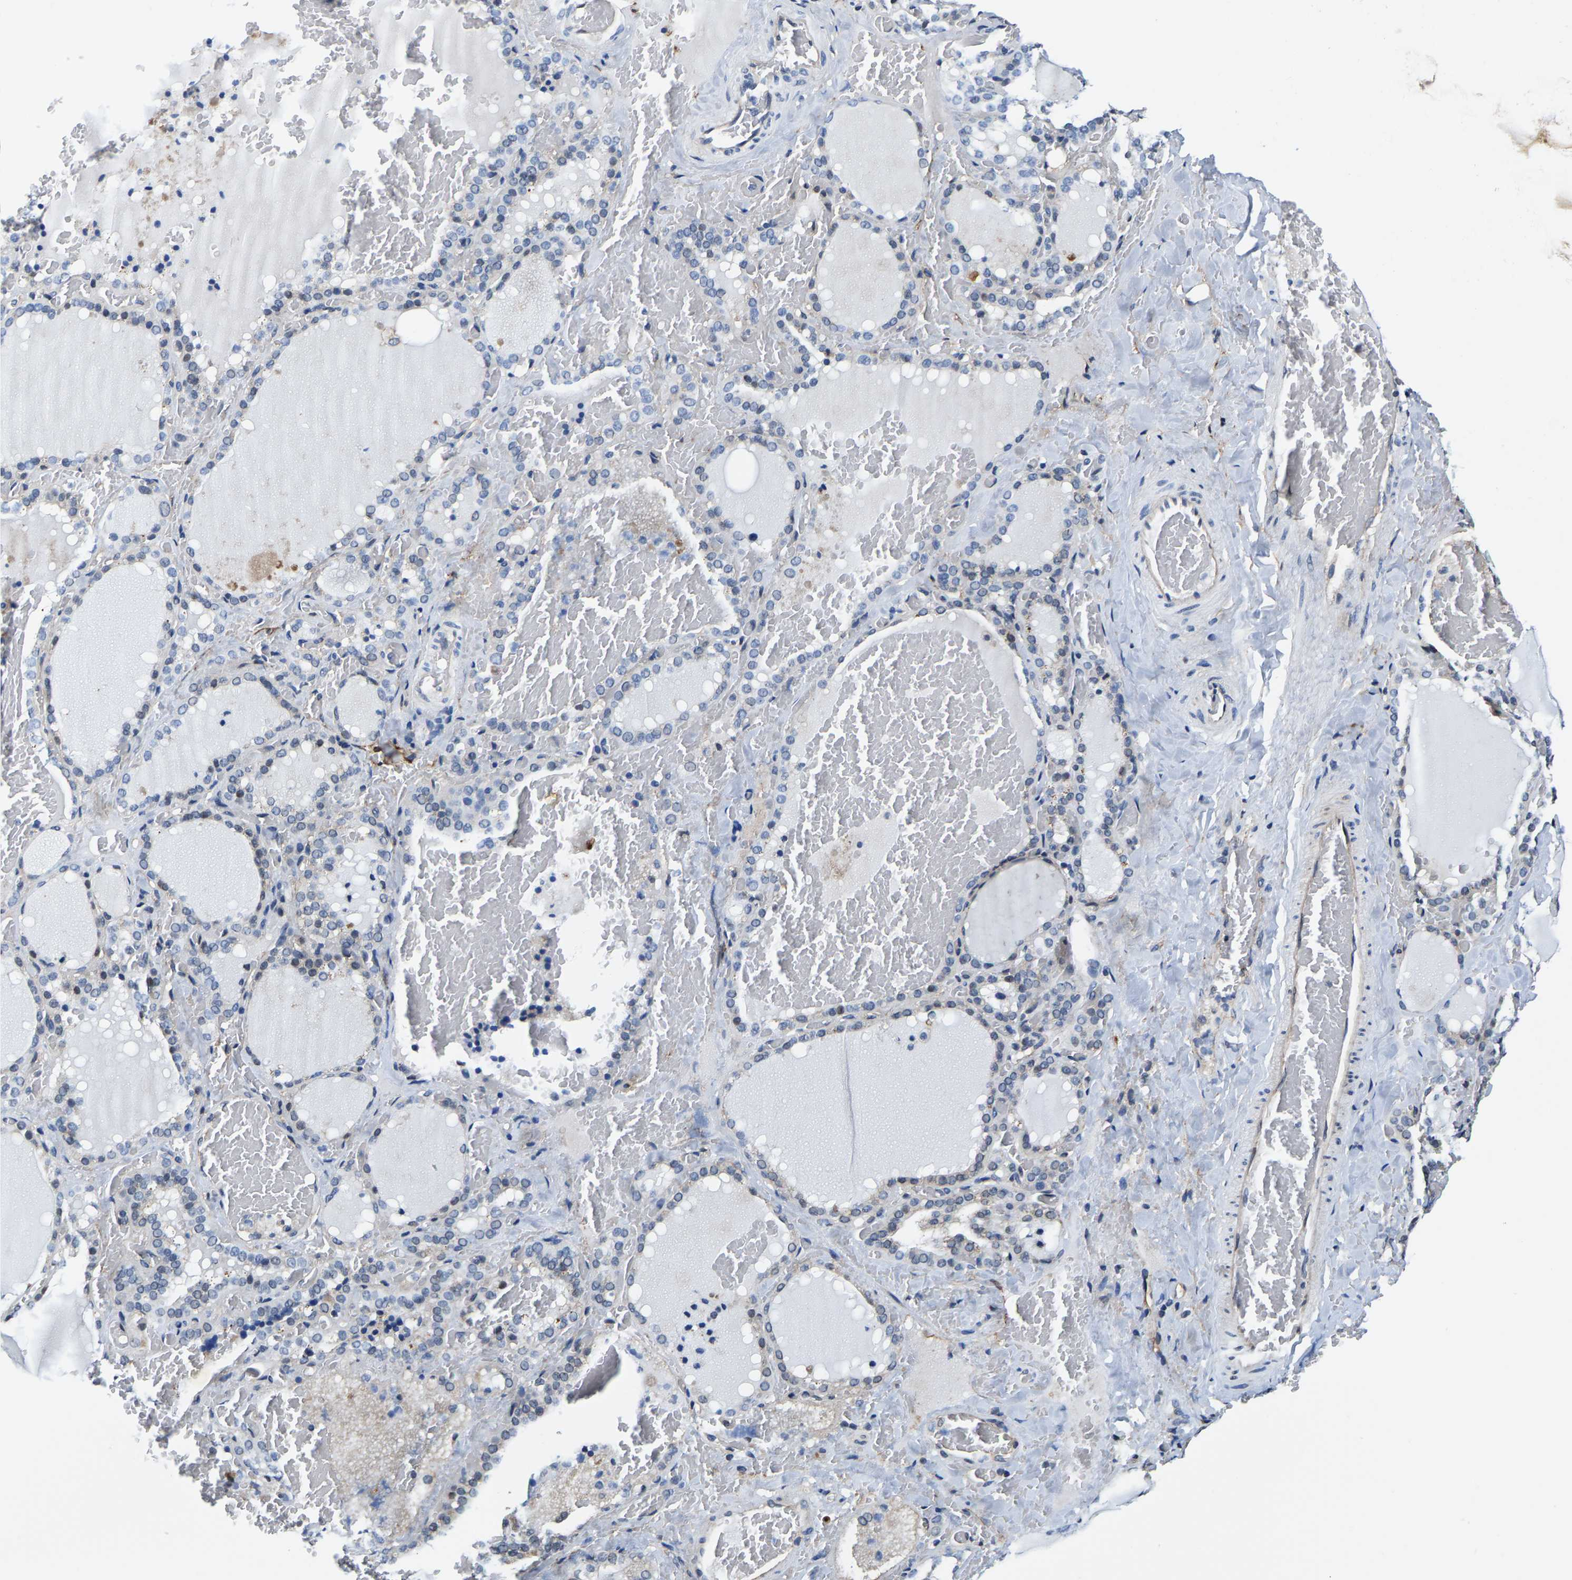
{"staining": {"intensity": "moderate", "quantity": "<25%", "location": "nuclear"}, "tissue": "thyroid gland", "cell_type": "Glandular cells", "image_type": "normal", "snomed": [{"axis": "morphology", "description": "Normal tissue, NOS"}, {"axis": "topography", "description": "Thyroid gland"}], "caption": "Immunohistochemical staining of benign thyroid gland reveals <25% levels of moderate nuclear protein positivity in approximately <25% of glandular cells. (DAB IHC with brightfield microscopy, high magnification).", "gene": "GTPBP10", "patient": {"sex": "female", "age": 22}}